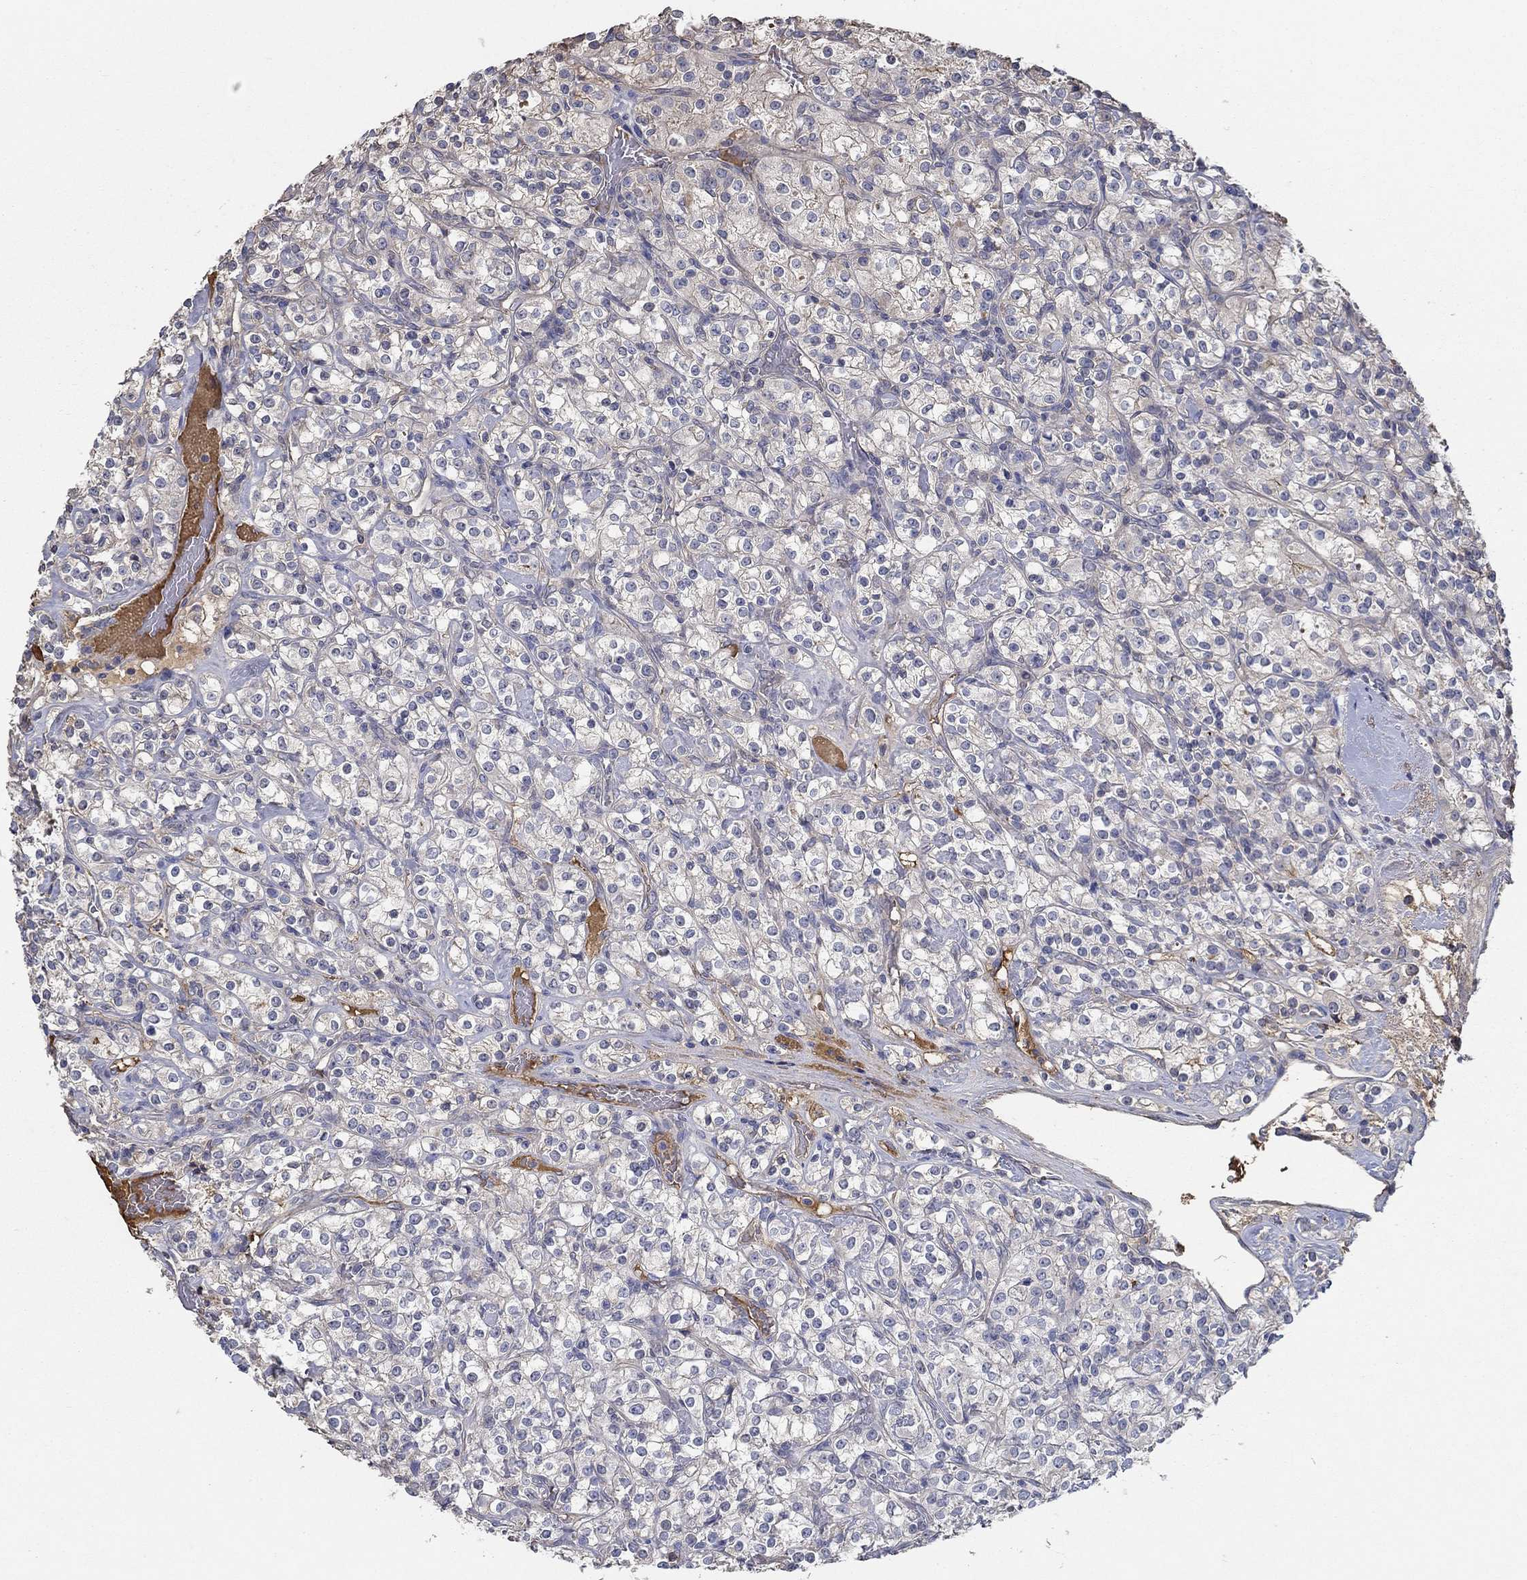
{"staining": {"intensity": "negative", "quantity": "none", "location": "none"}, "tissue": "renal cancer", "cell_type": "Tumor cells", "image_type": "cancer", "snomed": [{"axis": "morphology", "description": "Adenocarcinoma, NOS"}, {"axis": "topography", "description": "Kidney"}], "caption": "This is an IHC photomicrograph of renal cancer (adenocarcinoma). There is no staining in tumor cells.", "gene": "IL10", "patient": {"sex": "male", "age": 77}}